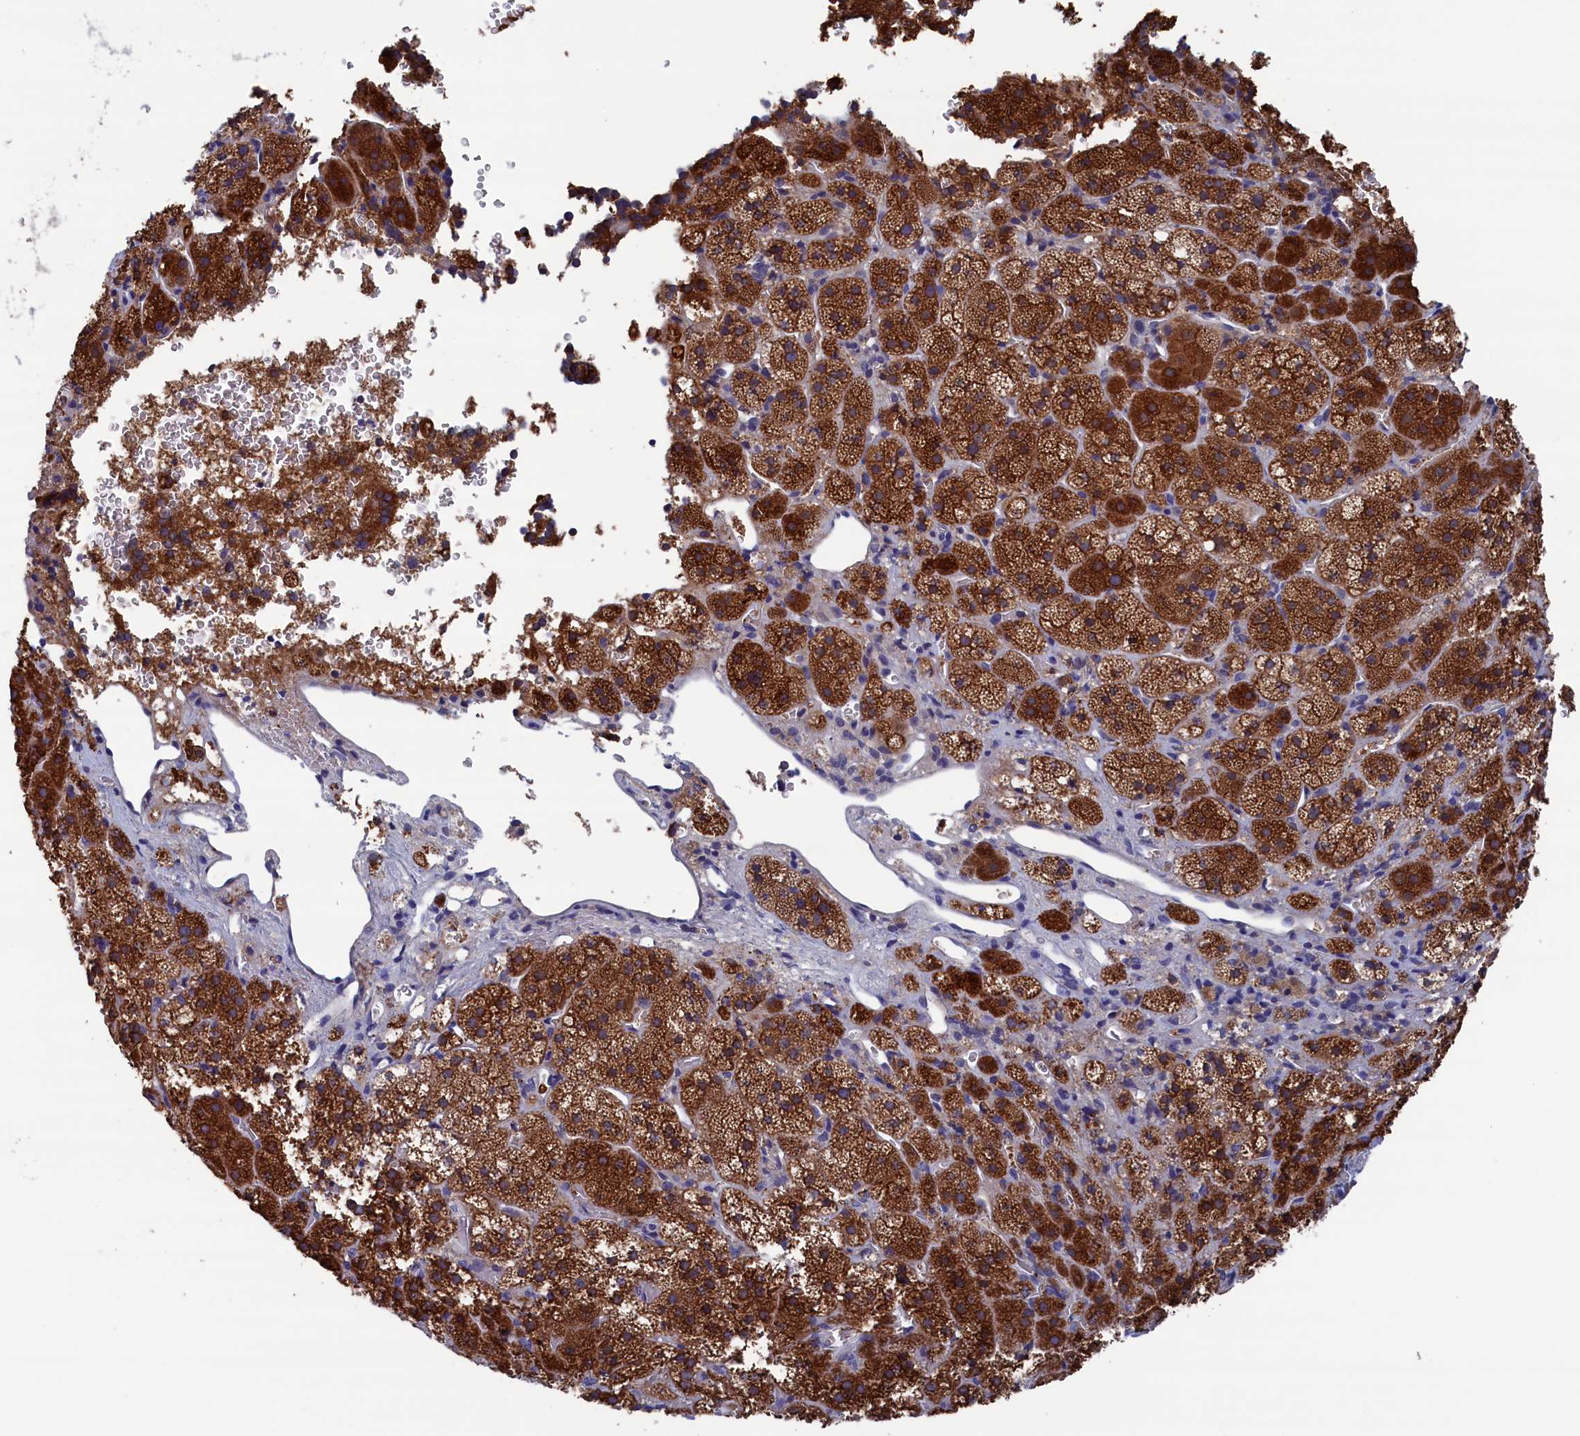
{"staining": {"intensity": "strong", "quantity": ">75%", "location": "cytoplasmic/membranous"}, "tissue": "adrenal gland", "cell_type": "Glandular cells", "image_type": "normal", "snomed": [{"axis": "morphology", "description": "Normal tissue, NOS"}, {"axis": "topography", "description": "Adrenal gland"}], "caption": "Normal adrenal gland reveals strong cytoplasmic/membranous positivity in about >75% of glandular cells, visualized by immunohistochemistry.", "gene": "SPATA13", "patient": {"sex": "female", "age": 44}}